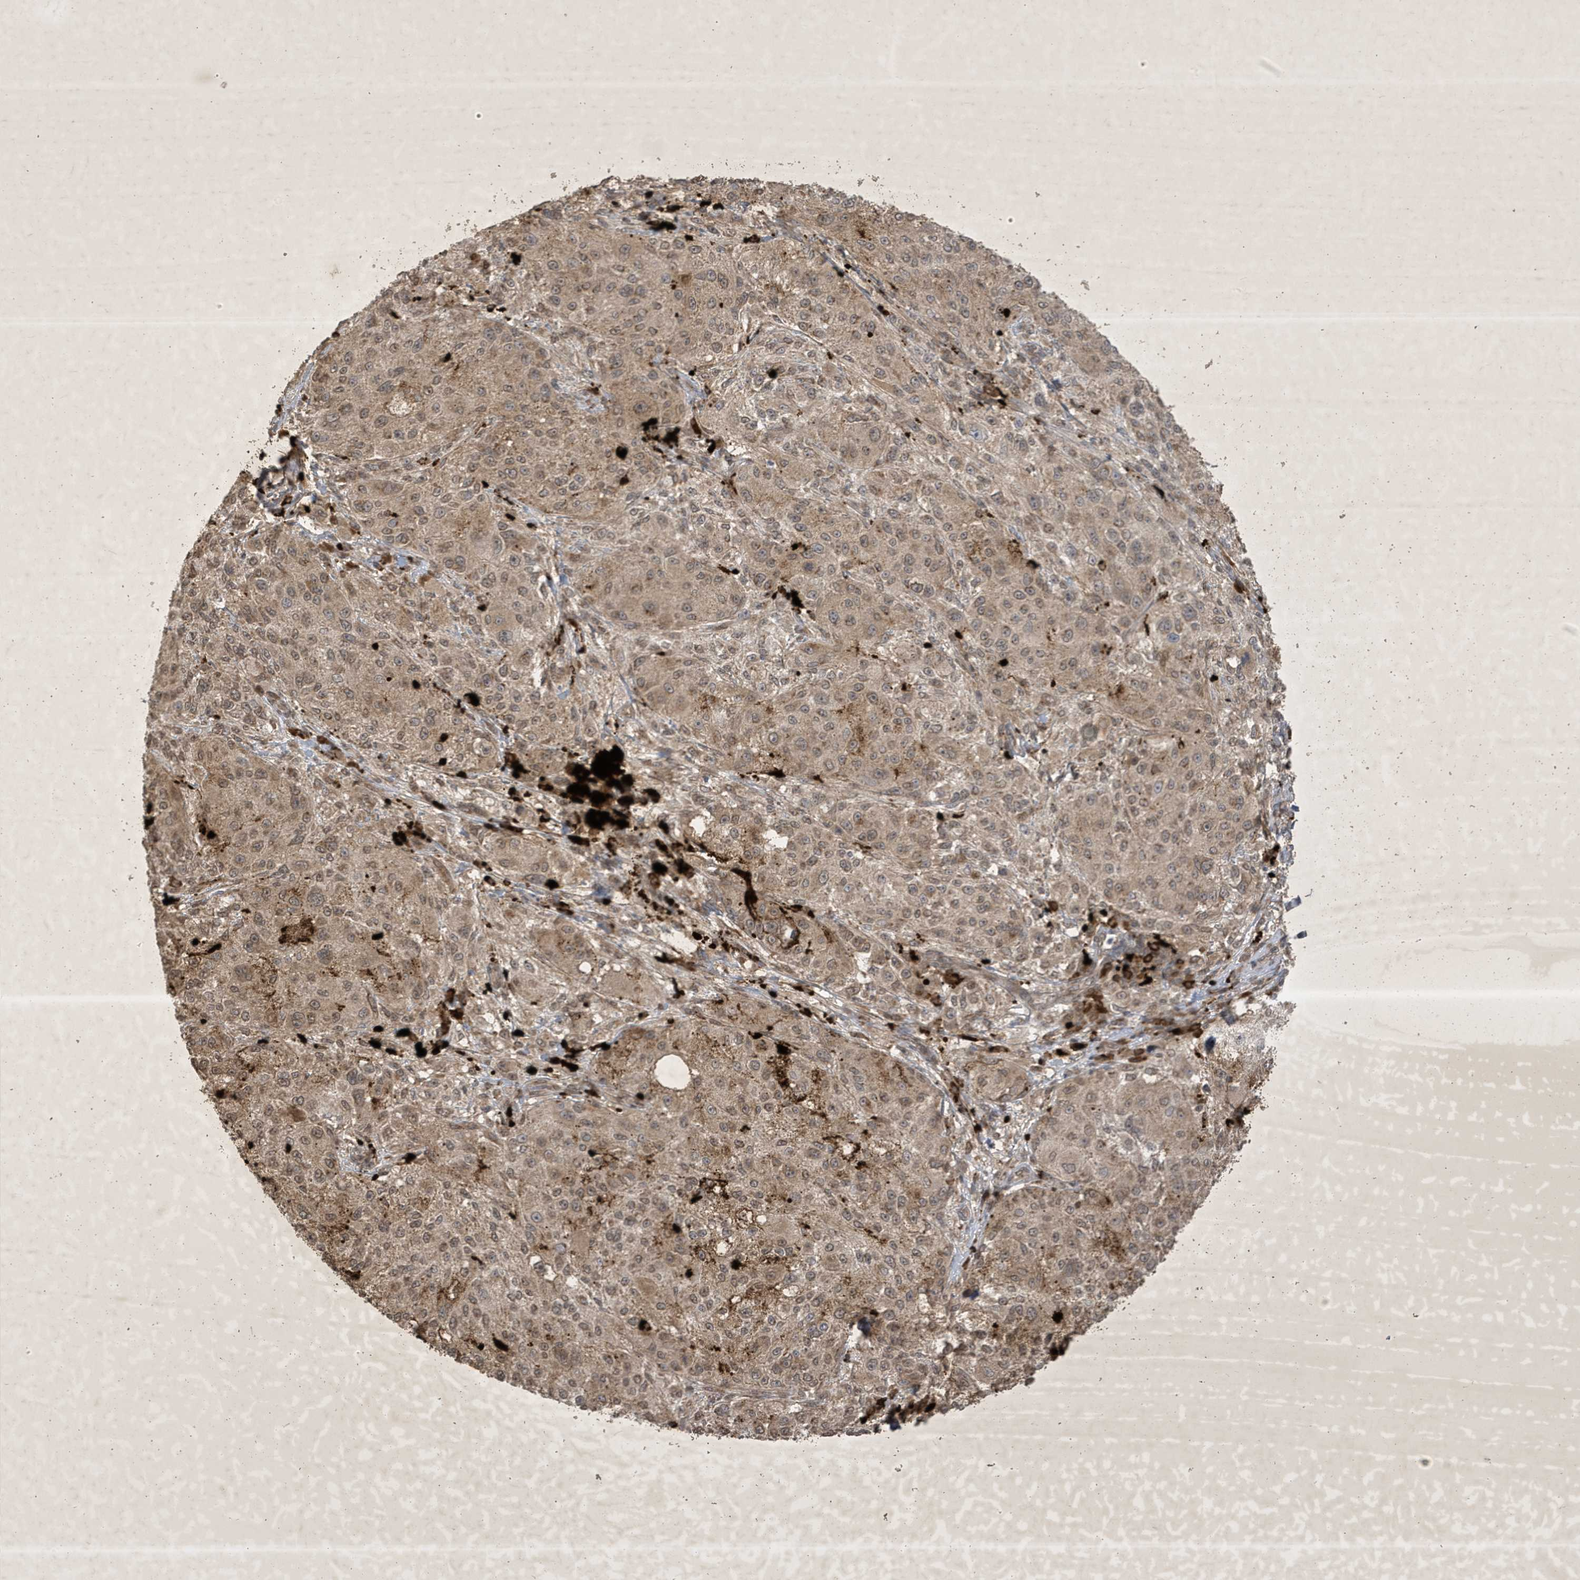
{"staining": {"intensity": "weak", "quantity": ">75%", "location": "cytoplasmic/membranous"}, "tissue": "melanoma", "cell_type": "Tumor cells", "image_type": "cancer", "snomed": [{"axis": "morphology", "description": "Necrosis, NOS"}, {"axis": "morphology", "description": "Malignant melanoma, NOS"}, {"axis": "topography", "description": "Skin"}], "caption": "Malignant melanoma was stained to show a protein in brown. There is low levels of weak cytoplasmic/membranous expression in about >75% of tumor cells. The staining was performed using DAB, with brown indicating positive protein expression. Nuclei are stained blue with hematoxylin.", "gene": "STX10", "patient": {"sex": "female", "age": 87}}